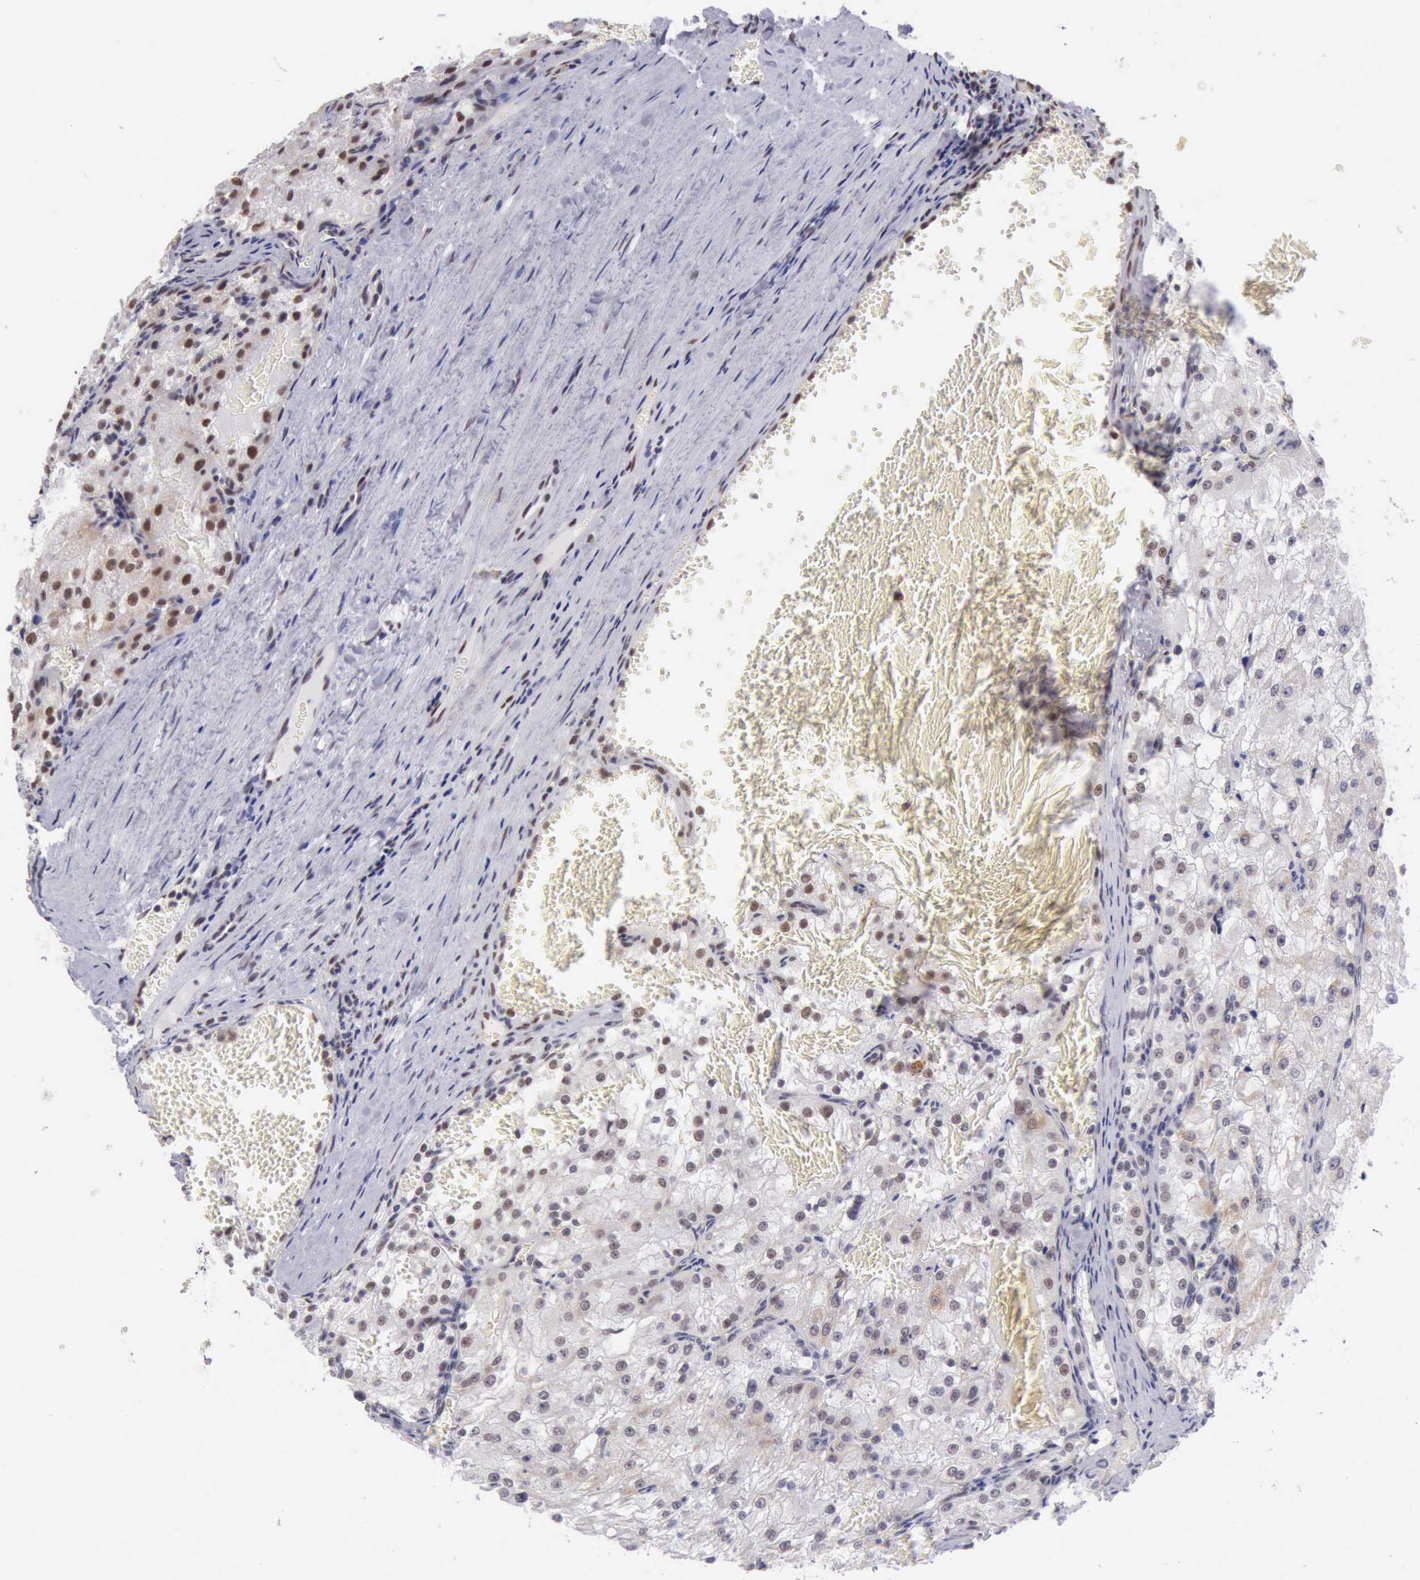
{"staining": {"intensity": "weak", "quantity": "<25%", "location": "nuclear"}, "tissue": "renal cancer", "cell_type": "Tumor cells", "image_type": "cancer", "snomed": [{"axis": "morphology", "description": "Adenocarcinoma, NOS"}, {"axis": "topography", "description": "Kidney"}], "caption": "Immunohistochemistry (IHC) image of neoplastic tissue: human renal cancer (adenocarcinoma) stained with DAB exhibits no significant protein staining in tumor cells.", "gene": "ERCC4", "patient": {"sex": "female", "age": 74}}